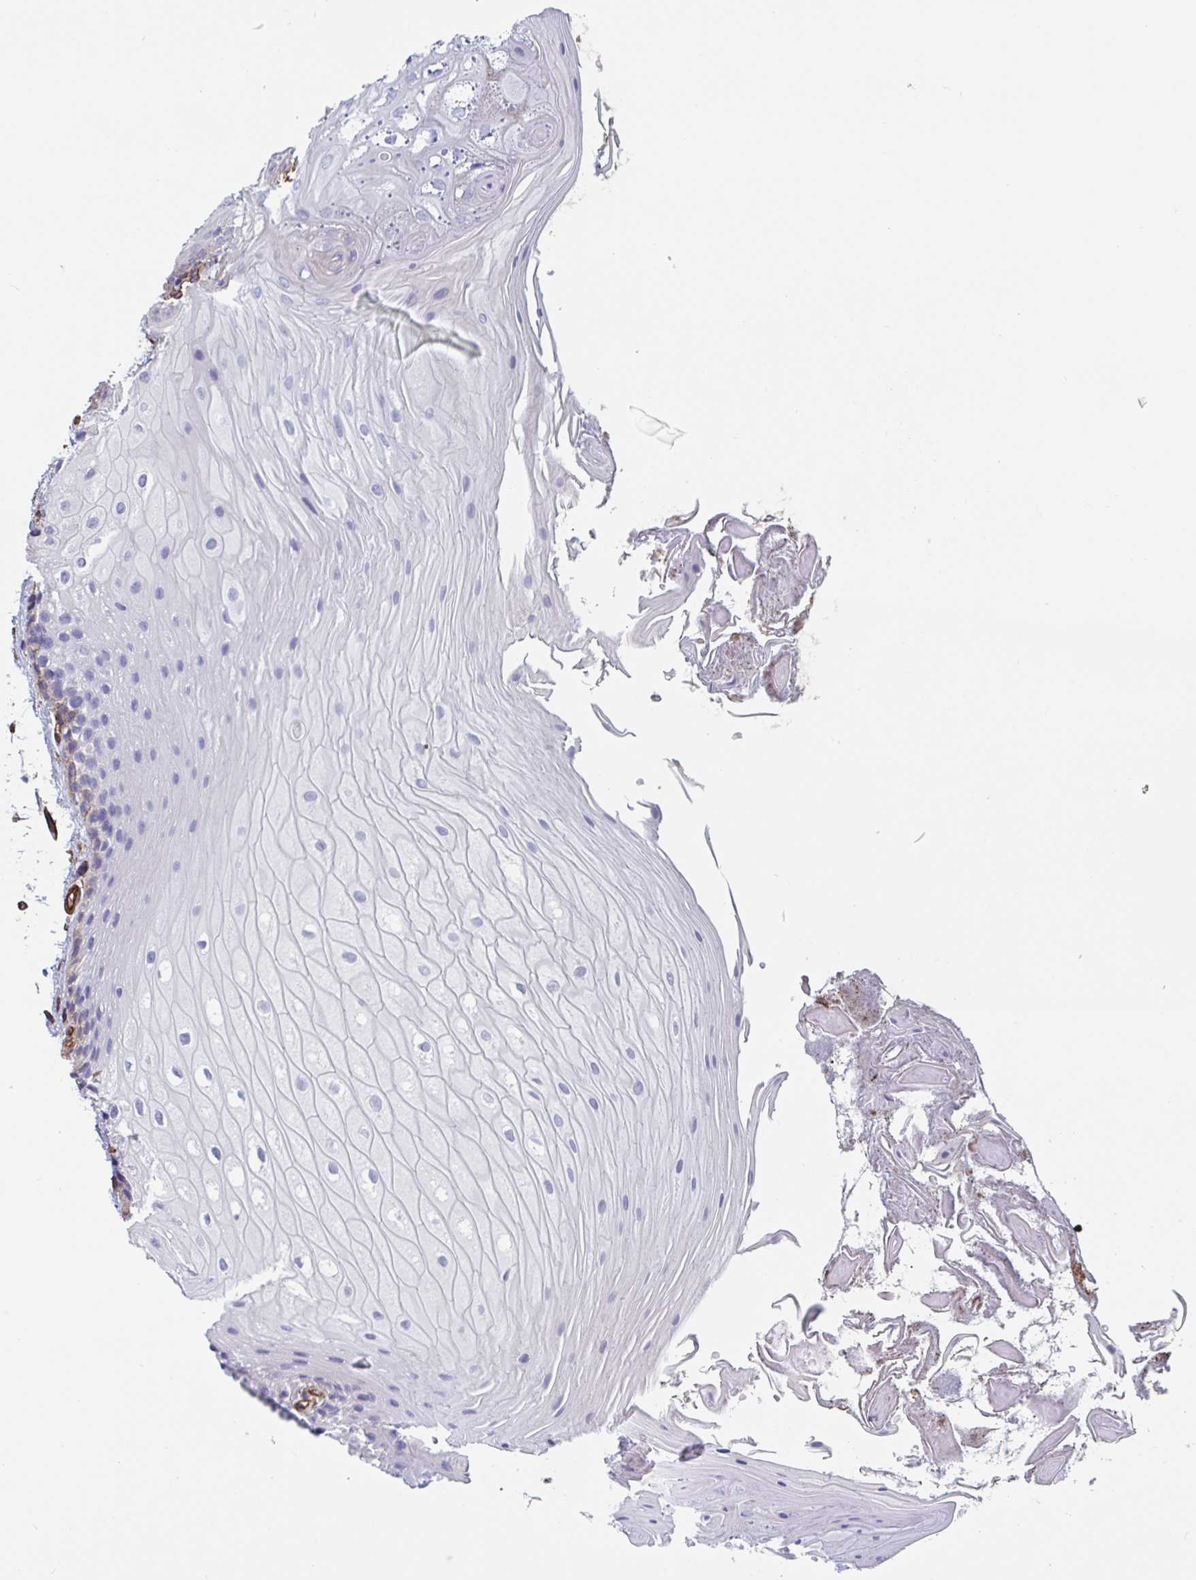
{"staining": {"intensity": "moderate", "quantity": "<25%", "location": "cytoplasmic/membranous"}, "tissue": "oral mucosa", "cell_type": "Squamous epithelial cells", "image_type": "normal", "snomed": [{"axis": "morphology", "description": "Normal tissue, NOS"}, {"axis": "topography", "description": "Oral tissue"}, {"axis": "topography", "description": "Tounge, NOS"}, {"axis": "topography", "description": "Head-Neck"}], "caption": "Immunohistochemistry histopathology image of normal oral mucosa stained for a protein (brown), which displays low levels of moderate cytoplasmic/membranous expression in about <25% of squamous epithelial cells.", "gene": "CITED4", "patient": {"sex": "female", "age": 84}}